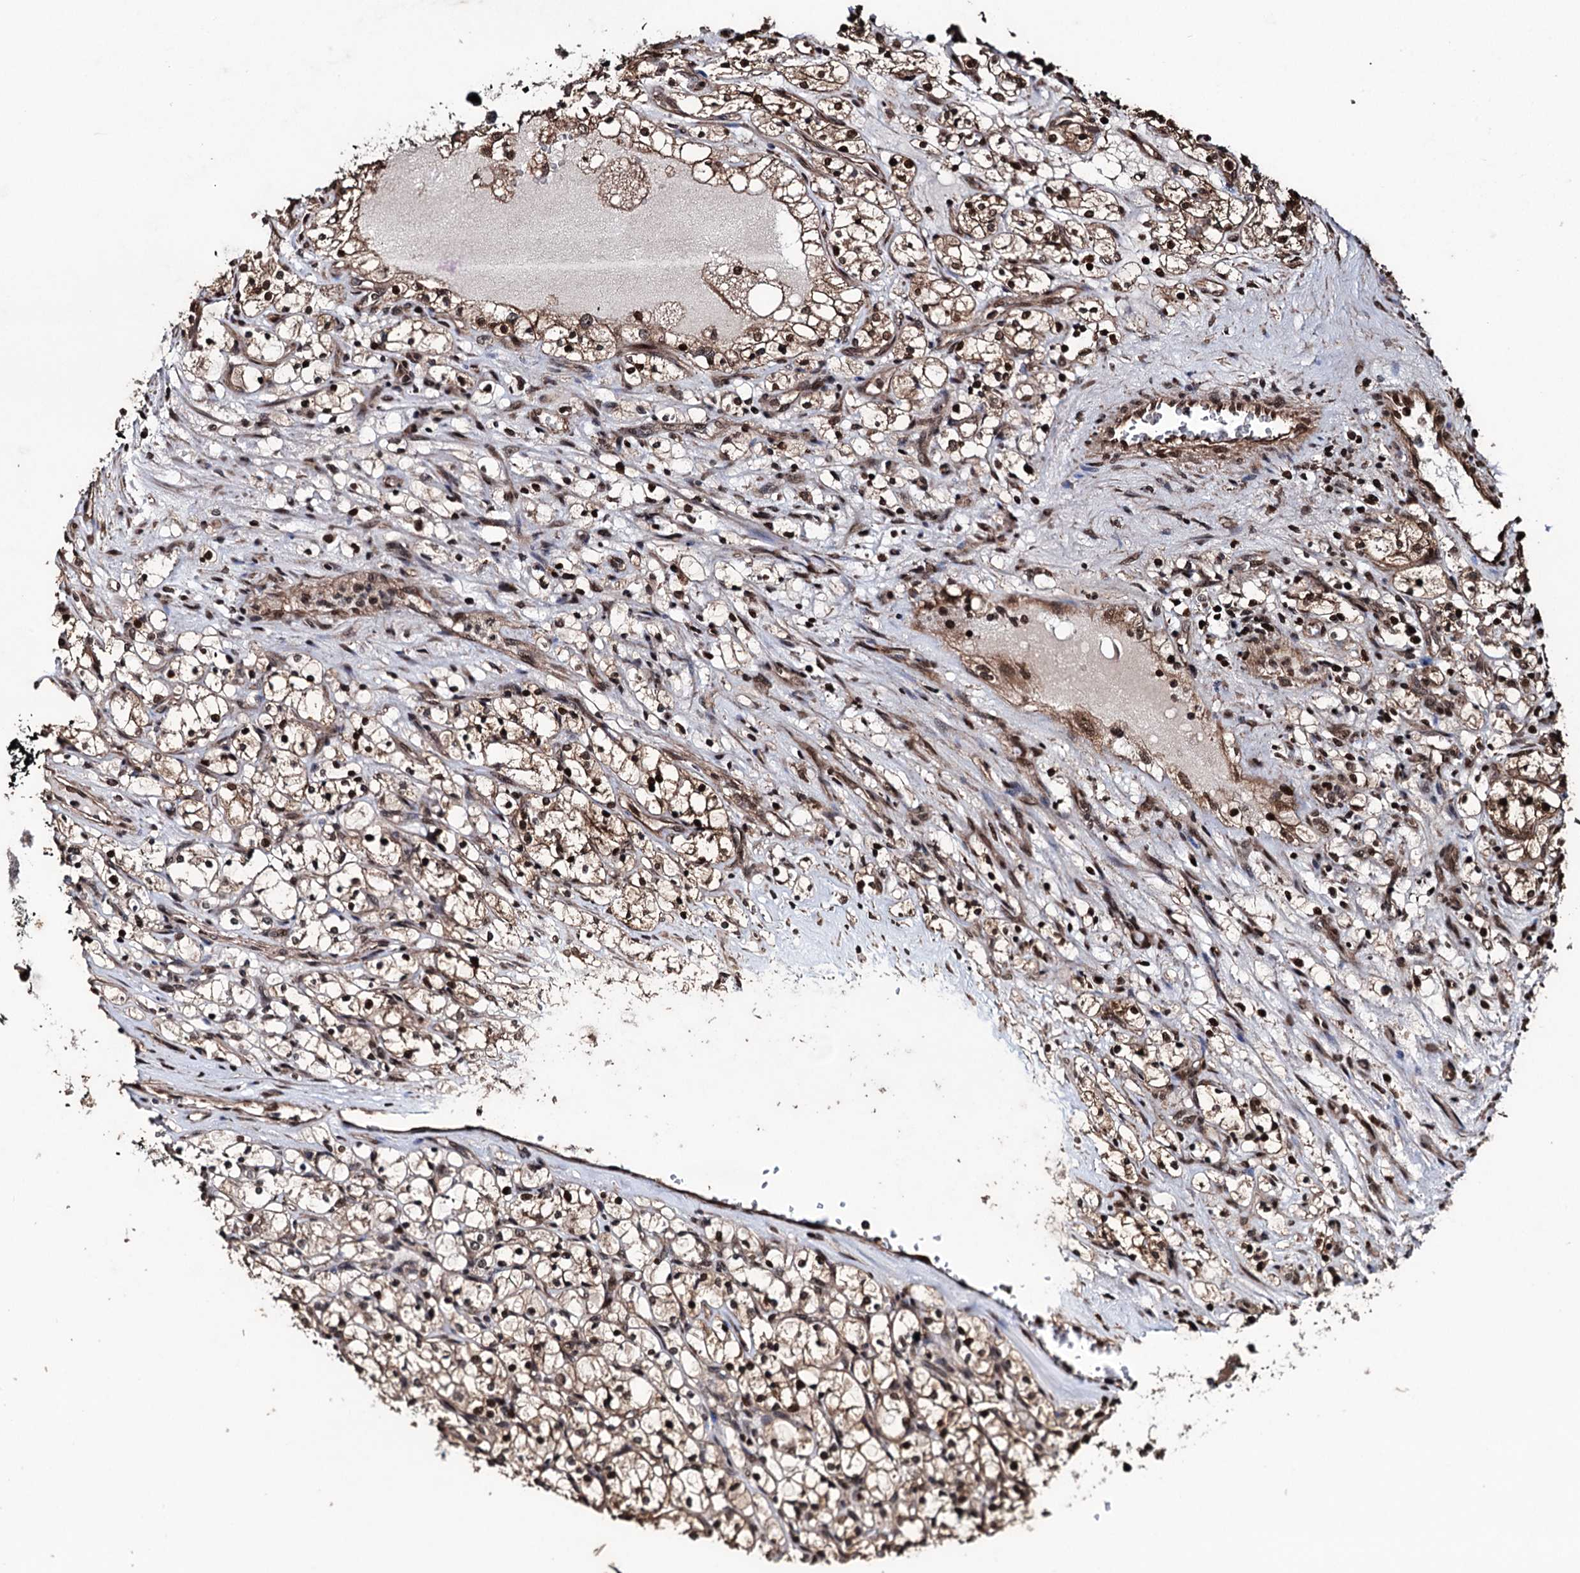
{"staining": {"intensity": "strong", "quantity": ">75%", "location": "cytoplasmic/membranous,nuclear"}, "tissue": "renal cancer", "cell_type": "Tumor cells", "image_type": "cancer", "snomed": [{"axis": "morphology", "description": "Adenocarcinoma, NOS"}, {"axis": "topography", "description": "Kidney"}], "caption": "Immunohistochemistry micrograph of adenocarcinoma (renal) stained for a protein (brown), which shows high levels of strong cytoplasmic/membranous and nuclear positivity in approximately >75% of tumor cells.", "gene": "EYA4", "patient": {"sex": "female", "age": 69}}